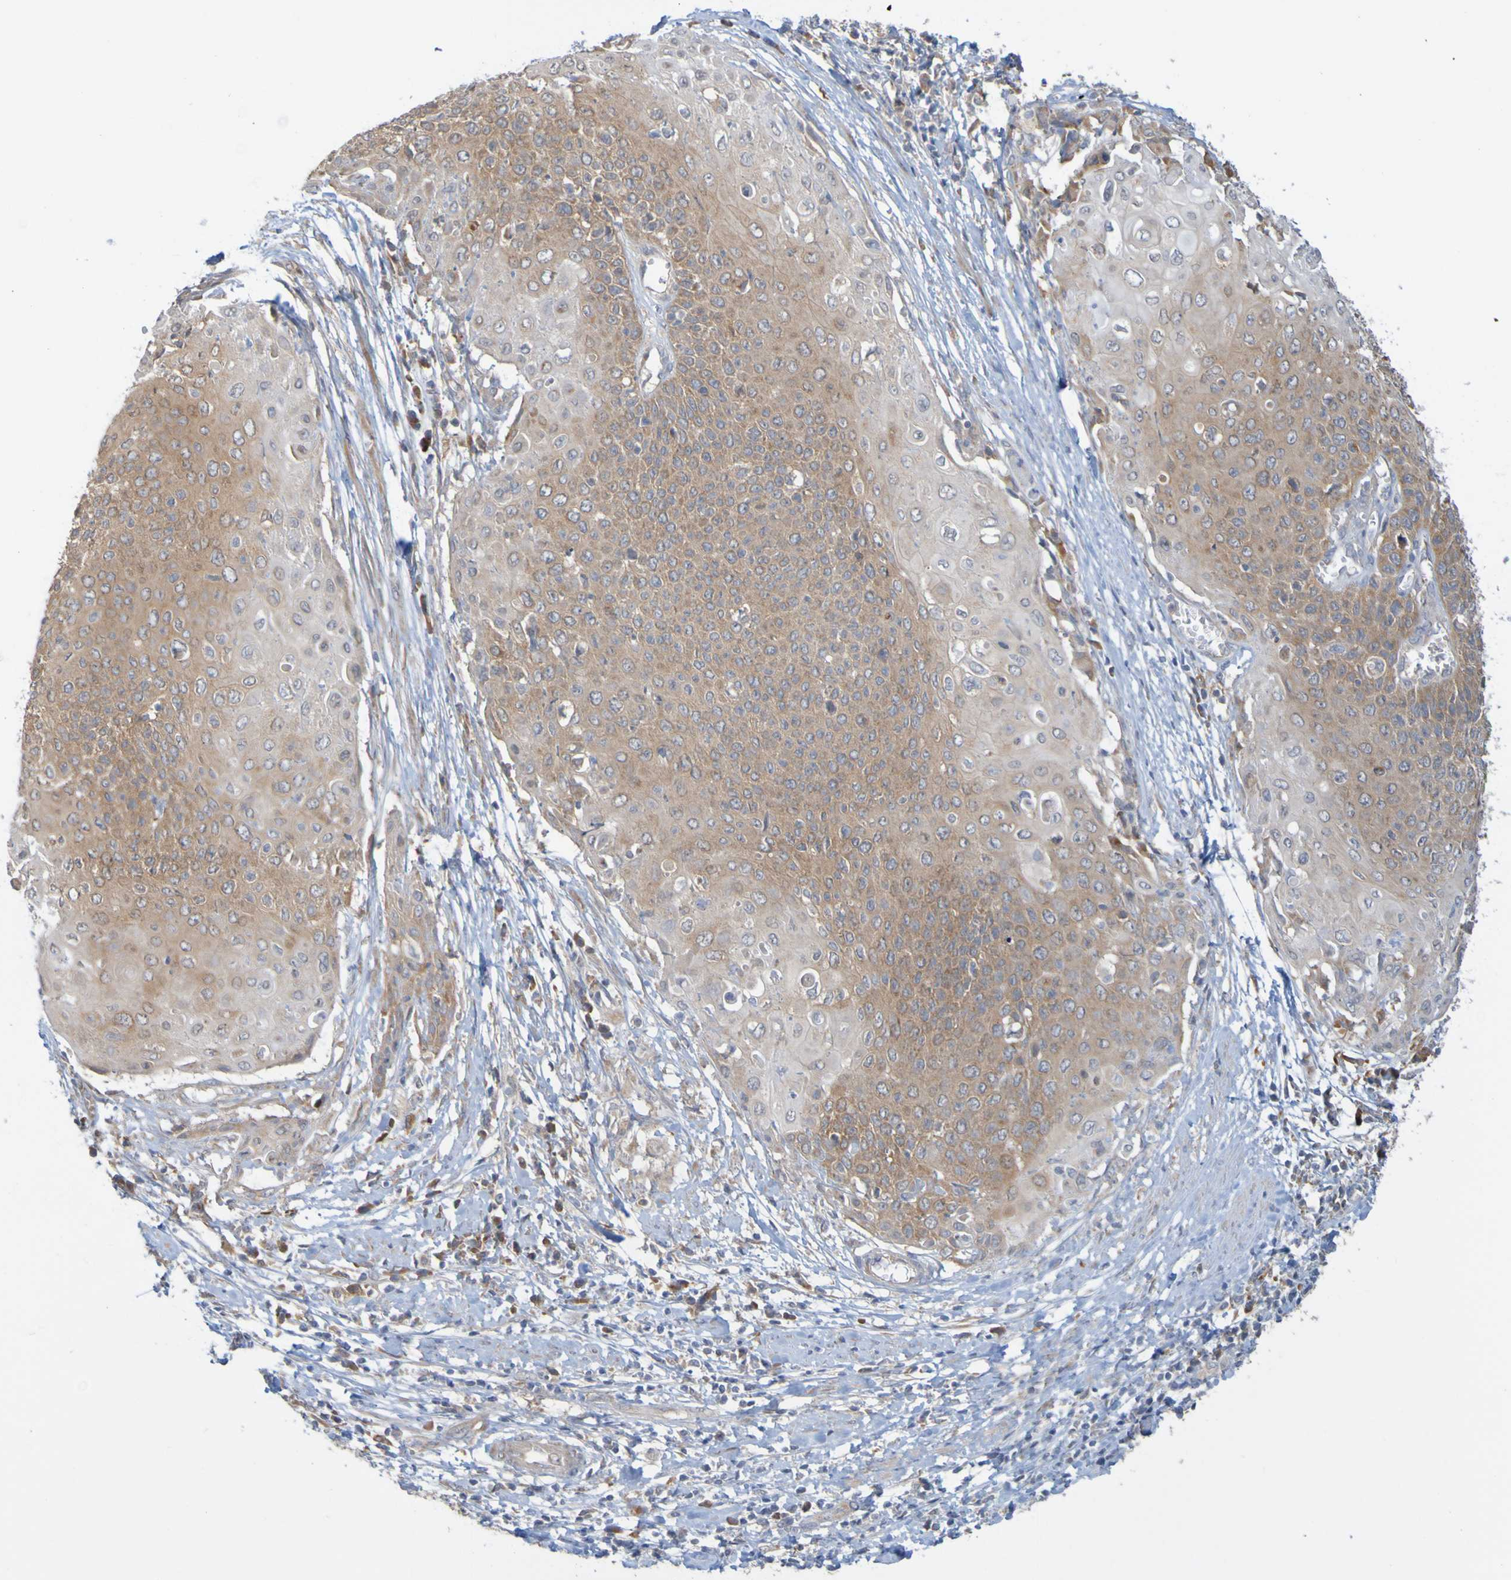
{"staining": {"intensity": "moderate", "quantity": ">75%", "location": "cytoplasmic/membranous"}, "tissue": "cervical cancer", "cell_type": "Tumor cells", "image_type": "cancer", "snomed": [{"axis": "morphology", "description": "Squamous cell carcinoma, NOS"}, {"axis": "topography", "description": "Cervix"}], "caption": "Human cervical cancer (squamous cell carcinoma) stained with a brown dye shows moderate cytoplasmic/membranous positive staining in approximately >75% of tumor cells.", "gene": "NAV2", "patient": {"sex": "female", "age": 39}}